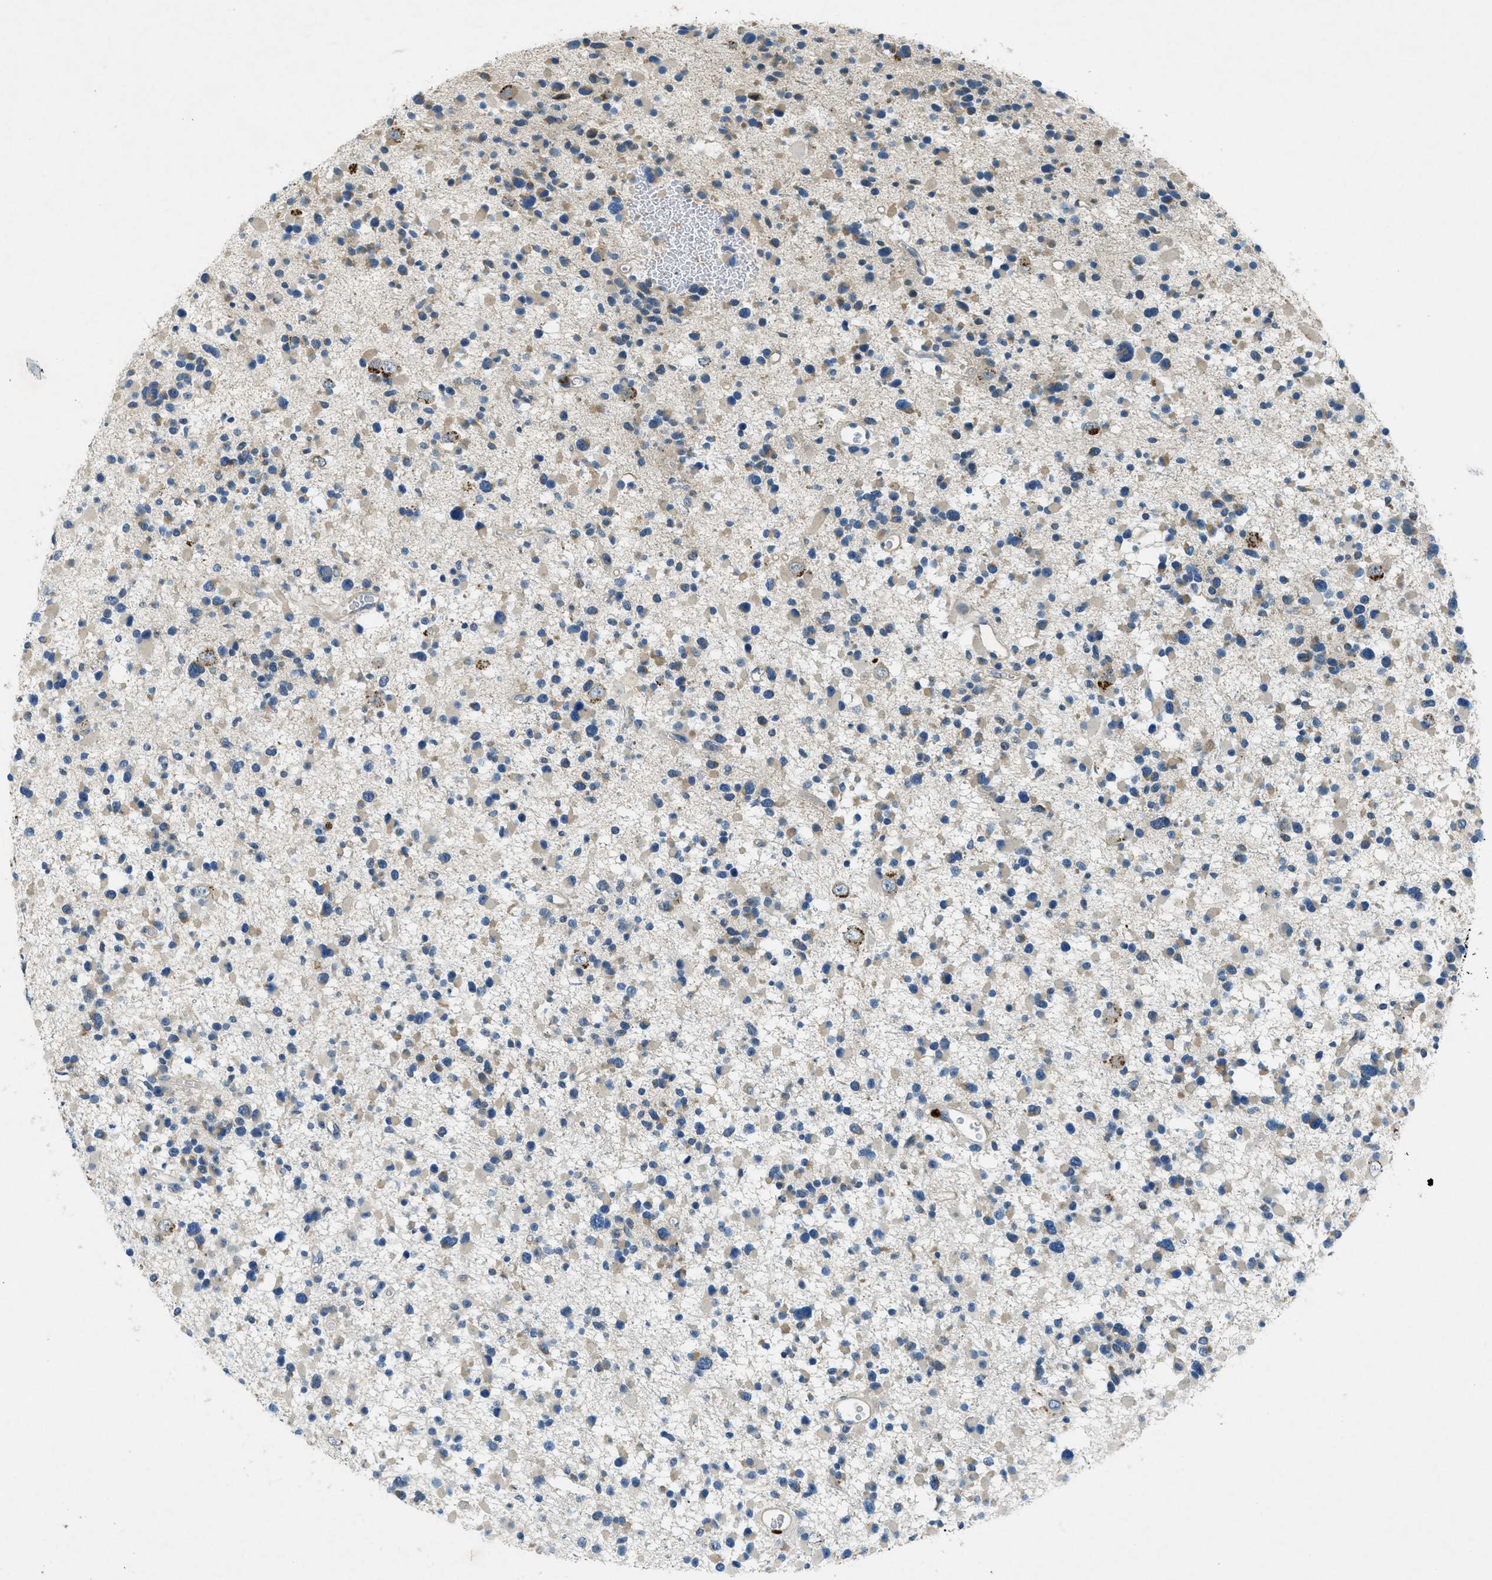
{"staining": {"intensity": "weak", "quantity": "25%-75%", "location": "cytoplasmic/membranous"}, "tissue": "glioma", "cell_type": "Tumor cells", "image_type": "cancer", "snomed": [{"axis": "morphology", "description": "Glioma, malignant, Low grade"}, {"axis": "topography", "description": "Brain"}], "caption": "Weak cytoplasmic/membranous protein staining is seen in about 25%-75% of tumor cells in malignant glioma (low-grade). (DAB (3,3'-diaminobenzidine) IHC, brown staining for protein, blue staining for nuclei).", "gene": "SNX14", "patient": {"sex": "female", "age": 22}}